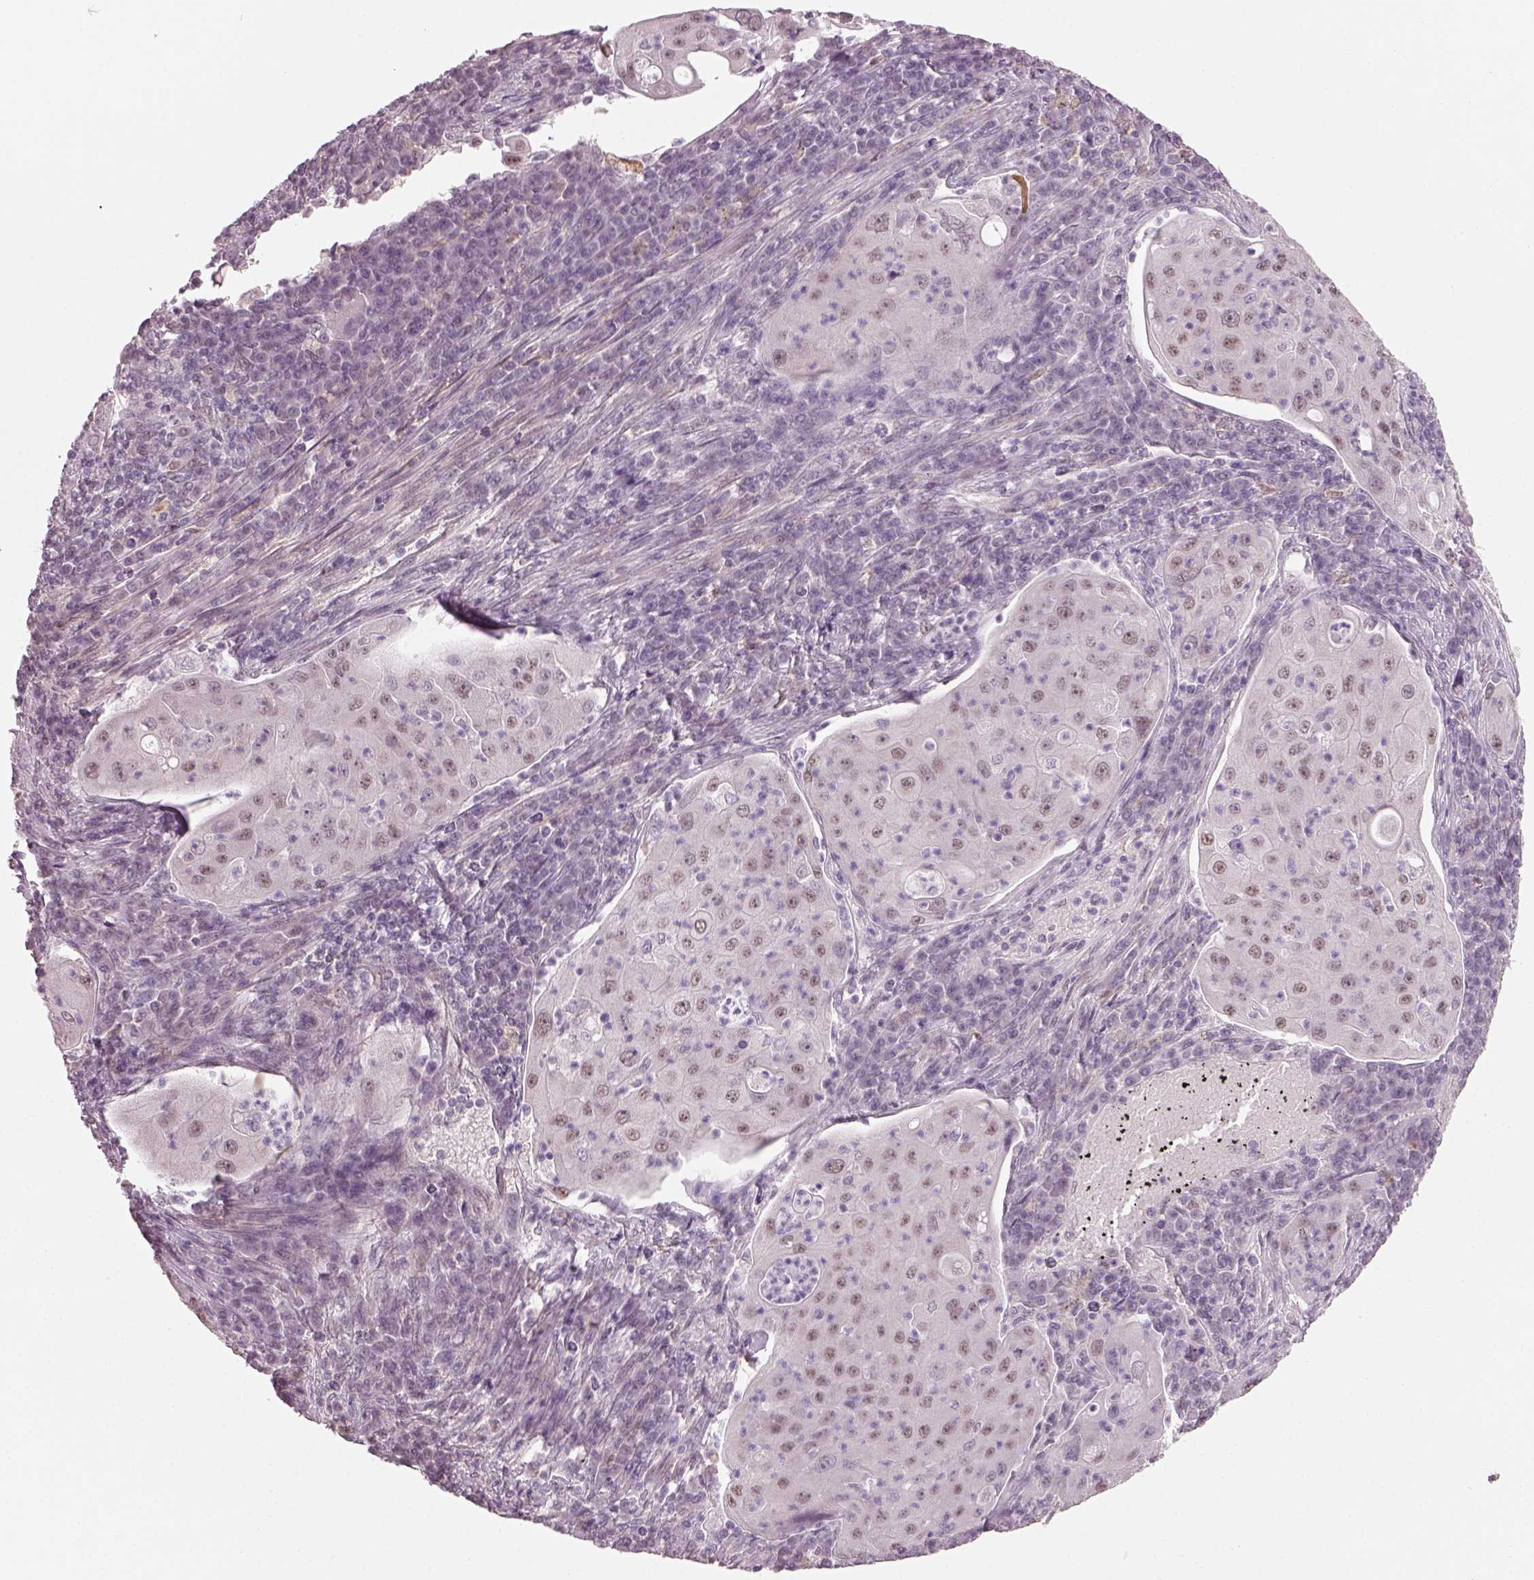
{"staining": {"intensity": "negative", "quantity": "none", "location": "none"}, "tissue": "lung cancer", "cell_type": "Tumor cells", "image_type": "cancer", "snomed": [{"axis": "morphology", "description": "Squamous cell carcinoma, NOS"}, {"axis": "topography", "description": "Lung"}], "caption": "DAB (3,3'-diaminobenzidine) immunohistochemical staining of lung cancer displays no significant positivity in tumor cells.", "gene": "NAT8", "patient": {"sex": "female", "age": 59}}